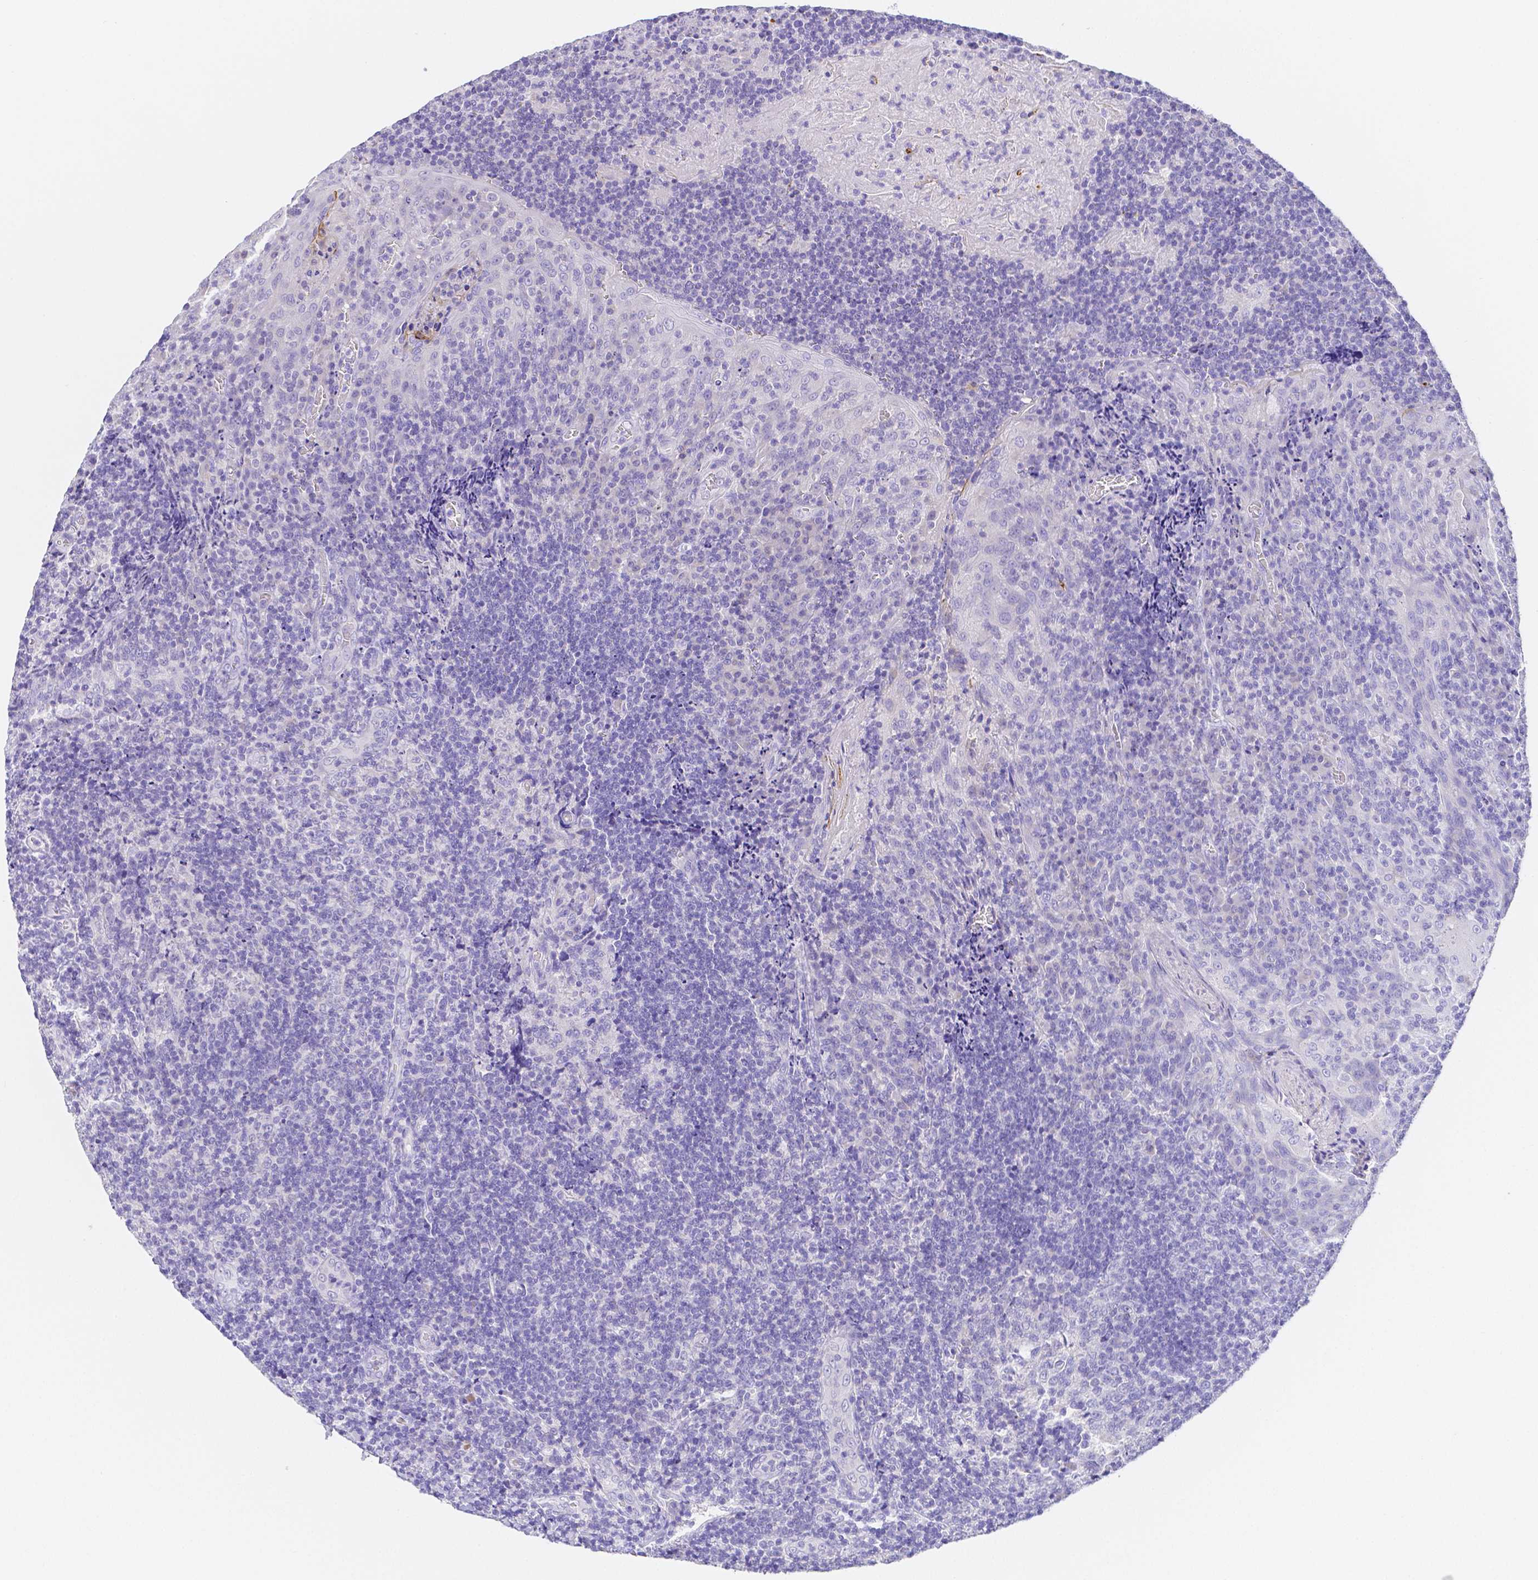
{"staining": {"intensity": "negative", "quantity": "none", "location": "none"}, "tissue": "tonsil", "cell_type": "Germinal center cells", "image_type": "normal", "snomed": [{"axis": "morphology", "description": "Normal tissue, NOS"}, {"axis": "topography", "description": "Tonsil"}], "caption": "Human tonsil stained for a protein using IHC displays no staining in germinal center cells.", "gene": "ZG16B", "patient": {"sex": "male", "age": 17}}